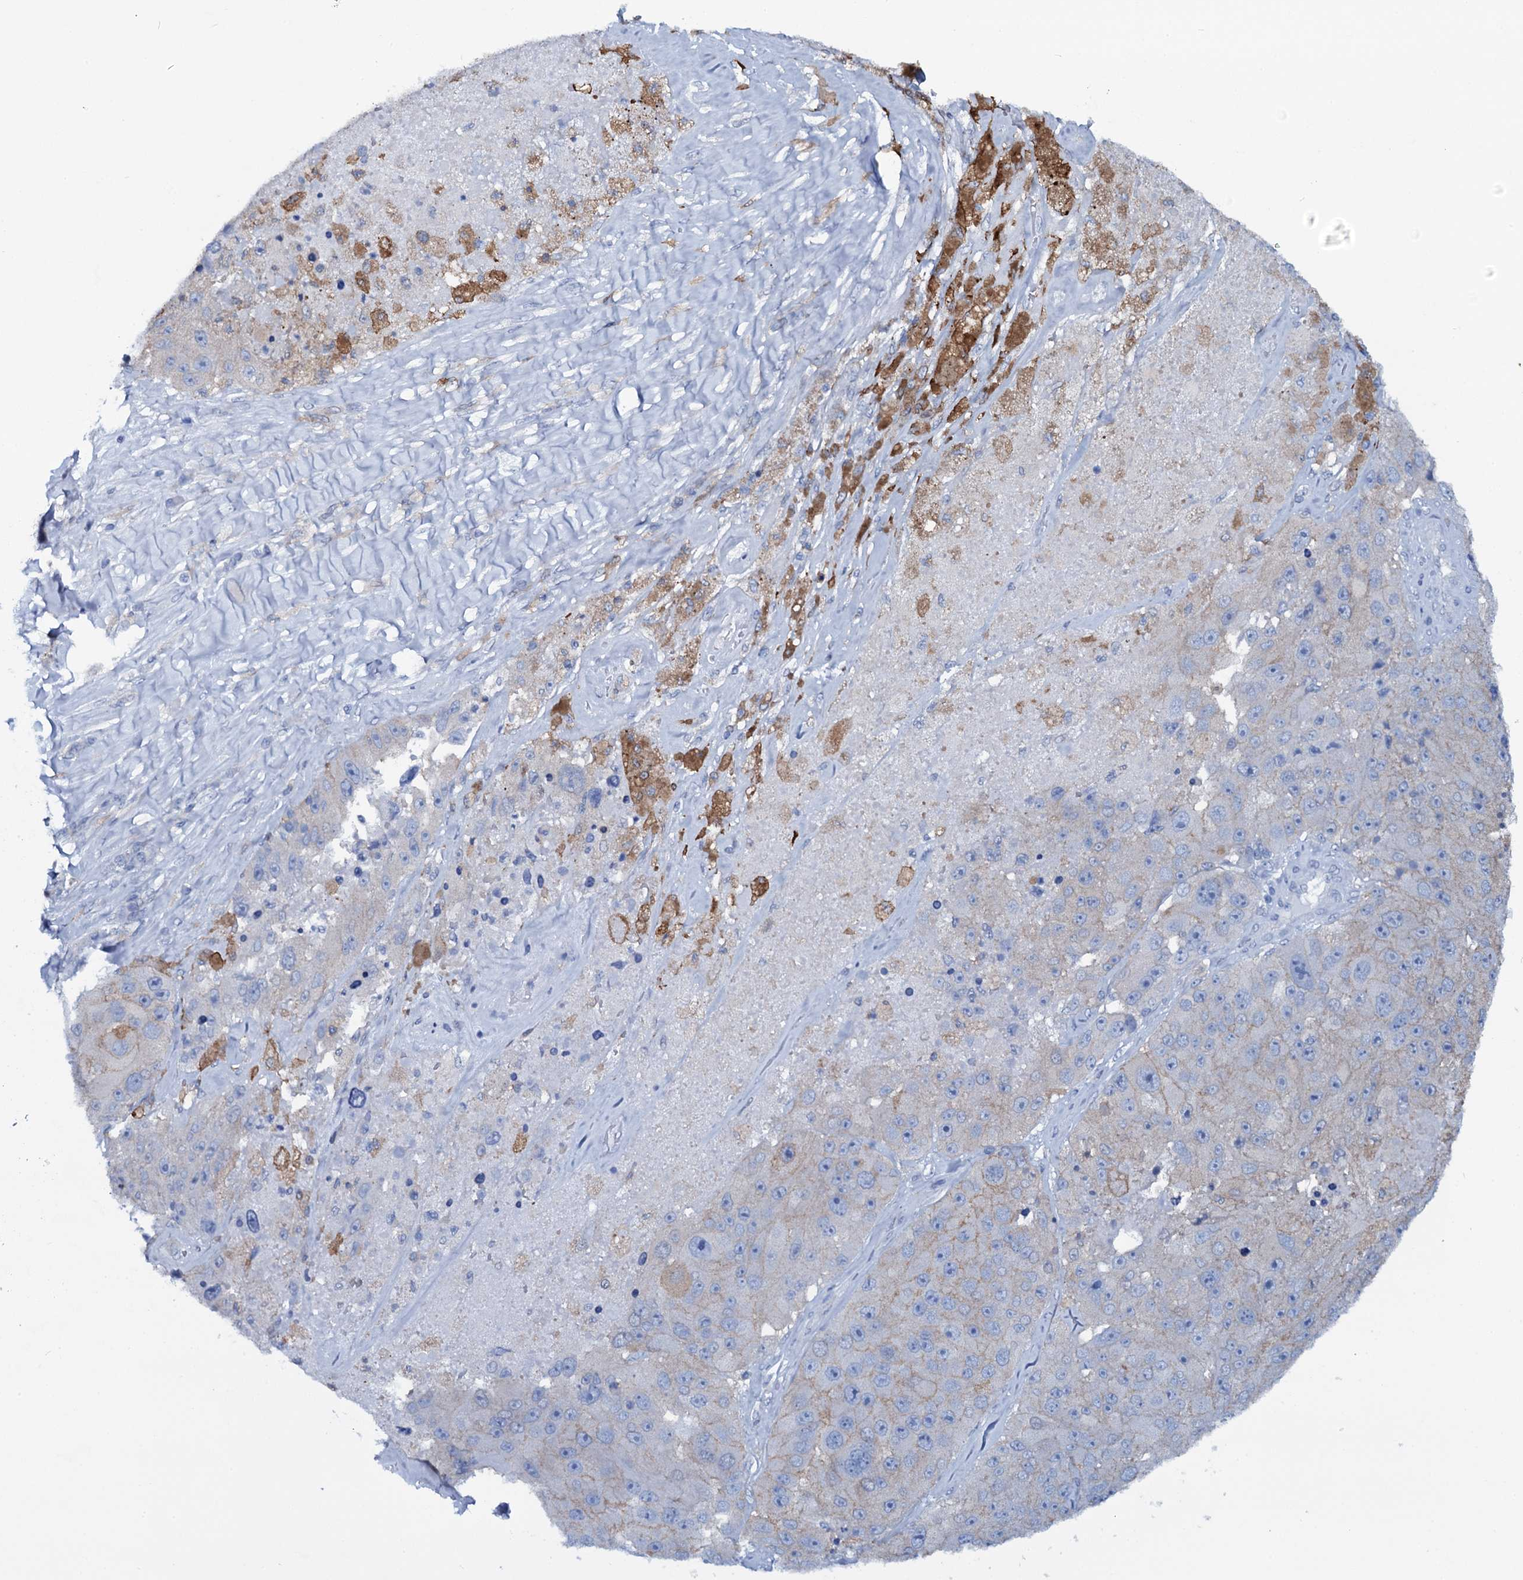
{"staining": {"intensity": "negative", "quantity": "none", "location": "none"}, "tissue": "melanoma", "cell_type": "Tumor cells", "image_type": "cancer", "snomed": [{"axis": "morphology", "description": "Malignant melanoma, Metastatic site"}, {"axis": "topography", "description": "Lymph node"}], "caption": "An image of human malignant melanoma (metastatic site) is negative for staining in tumor cells. Brightfield microscopy of immunohistochemistry stained with DAB (3,3'-diaminobenzidine) (brown) and hematoxylin (blue), captured at high magnification.", "gene": "SLC4A7", "patient": {"sex": "male", "age": 62}}